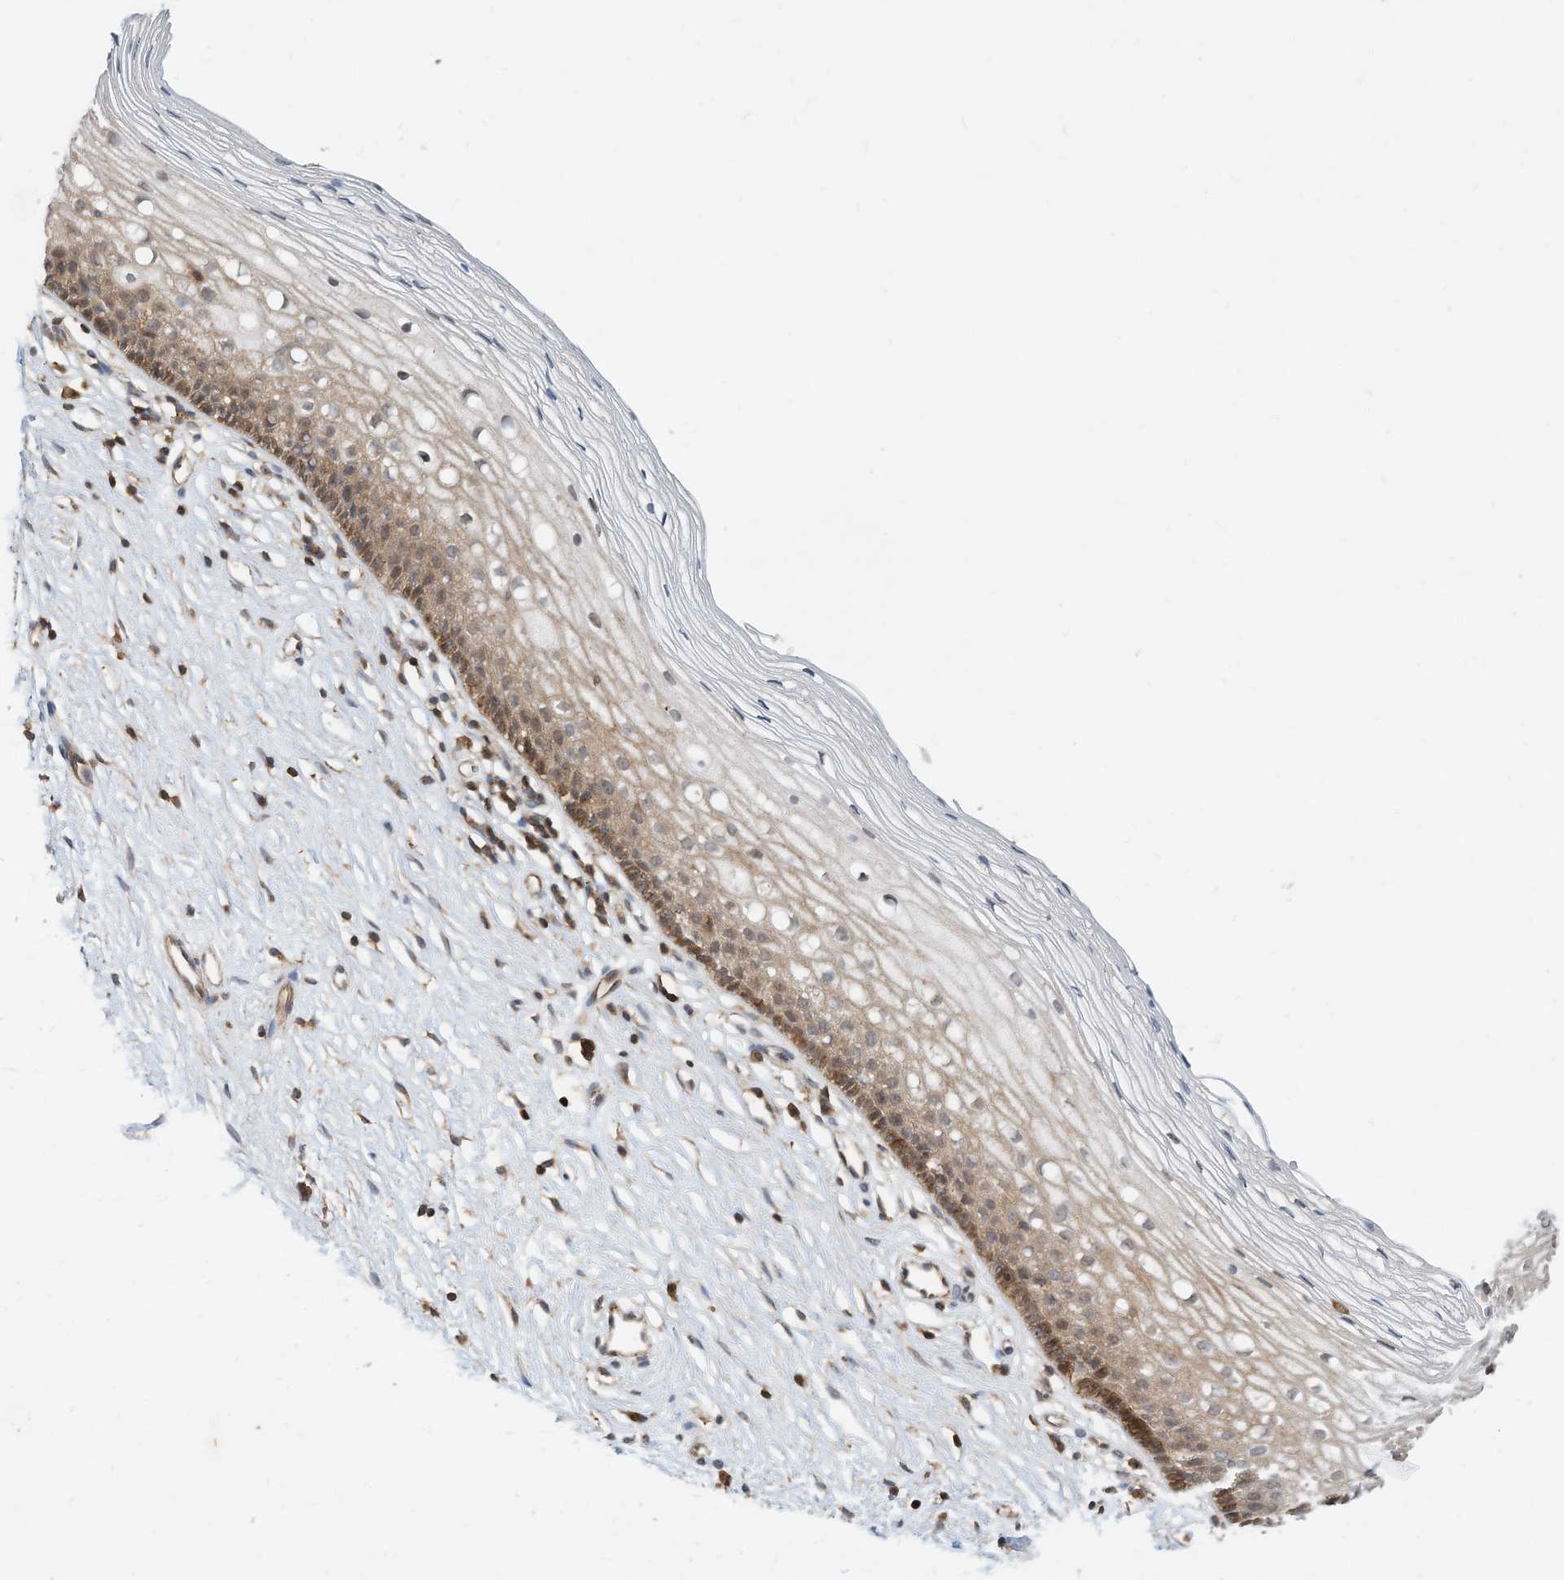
{"staining": {"intensity": "moderate", "quantity": ">75%", "location": "cytoplasmic/membranous"}, "tissue": "cervix", "cell_type": "Glandular cells", "image_type": "normal", "snomed": [{"axis": "morphology", "description": "Normal tissue, NOS"}, {"axis": "topography", "description": "Cervix"}], "caption": "Unremarkable cervix demonstrates moderate cytoplasmic/membranous staining in approximately >75% of glandular cells.", "gene": "CPAMD8", "patient": {"sex": "female", "age": 27}}